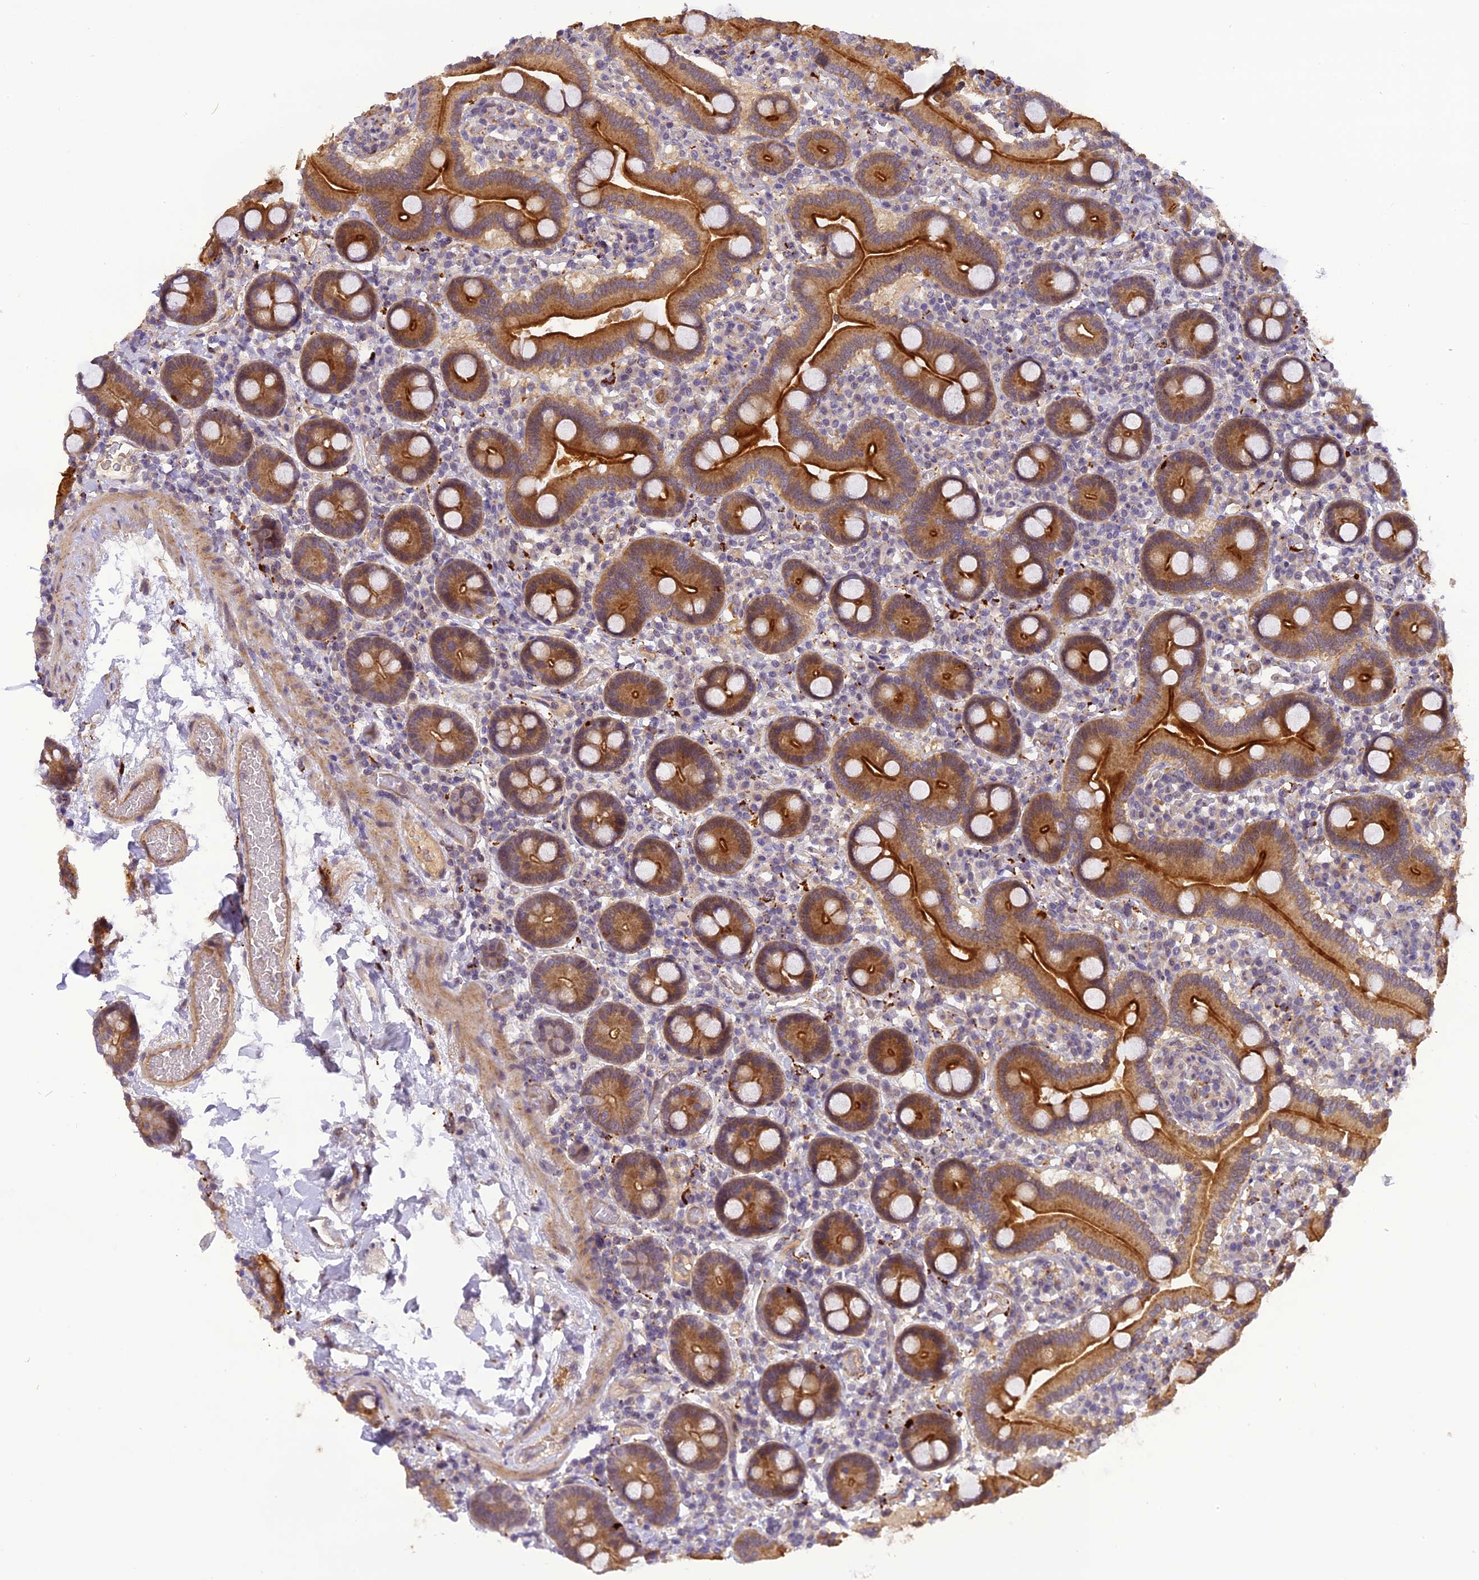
{"staining": {"intensity": "strong", "quantity": "25%-75%", "location": "cytoplasmic/membranous"}, "tissue": "duodenum", "cell_type": "Glandular cells", "image_type": "normal", "snomed": [{"axis": "morphology", "description": "Normal tissue, NOS"}, {"axis": "topography", "description": "Duodenum"}], "caption": "High-magnification brightfield microscopy of benign duodenum stained with DAB (brown) and counterstained with hematoxylin (blue). glandular cells exhibit strong cytoplasmic/membranous staining is present in about25%-75% of cells. (Brightfield microscopy of DAB IHC at high magnification).", "gene": "FNIP2", "patient": {"sex": "male", "age": 55}}